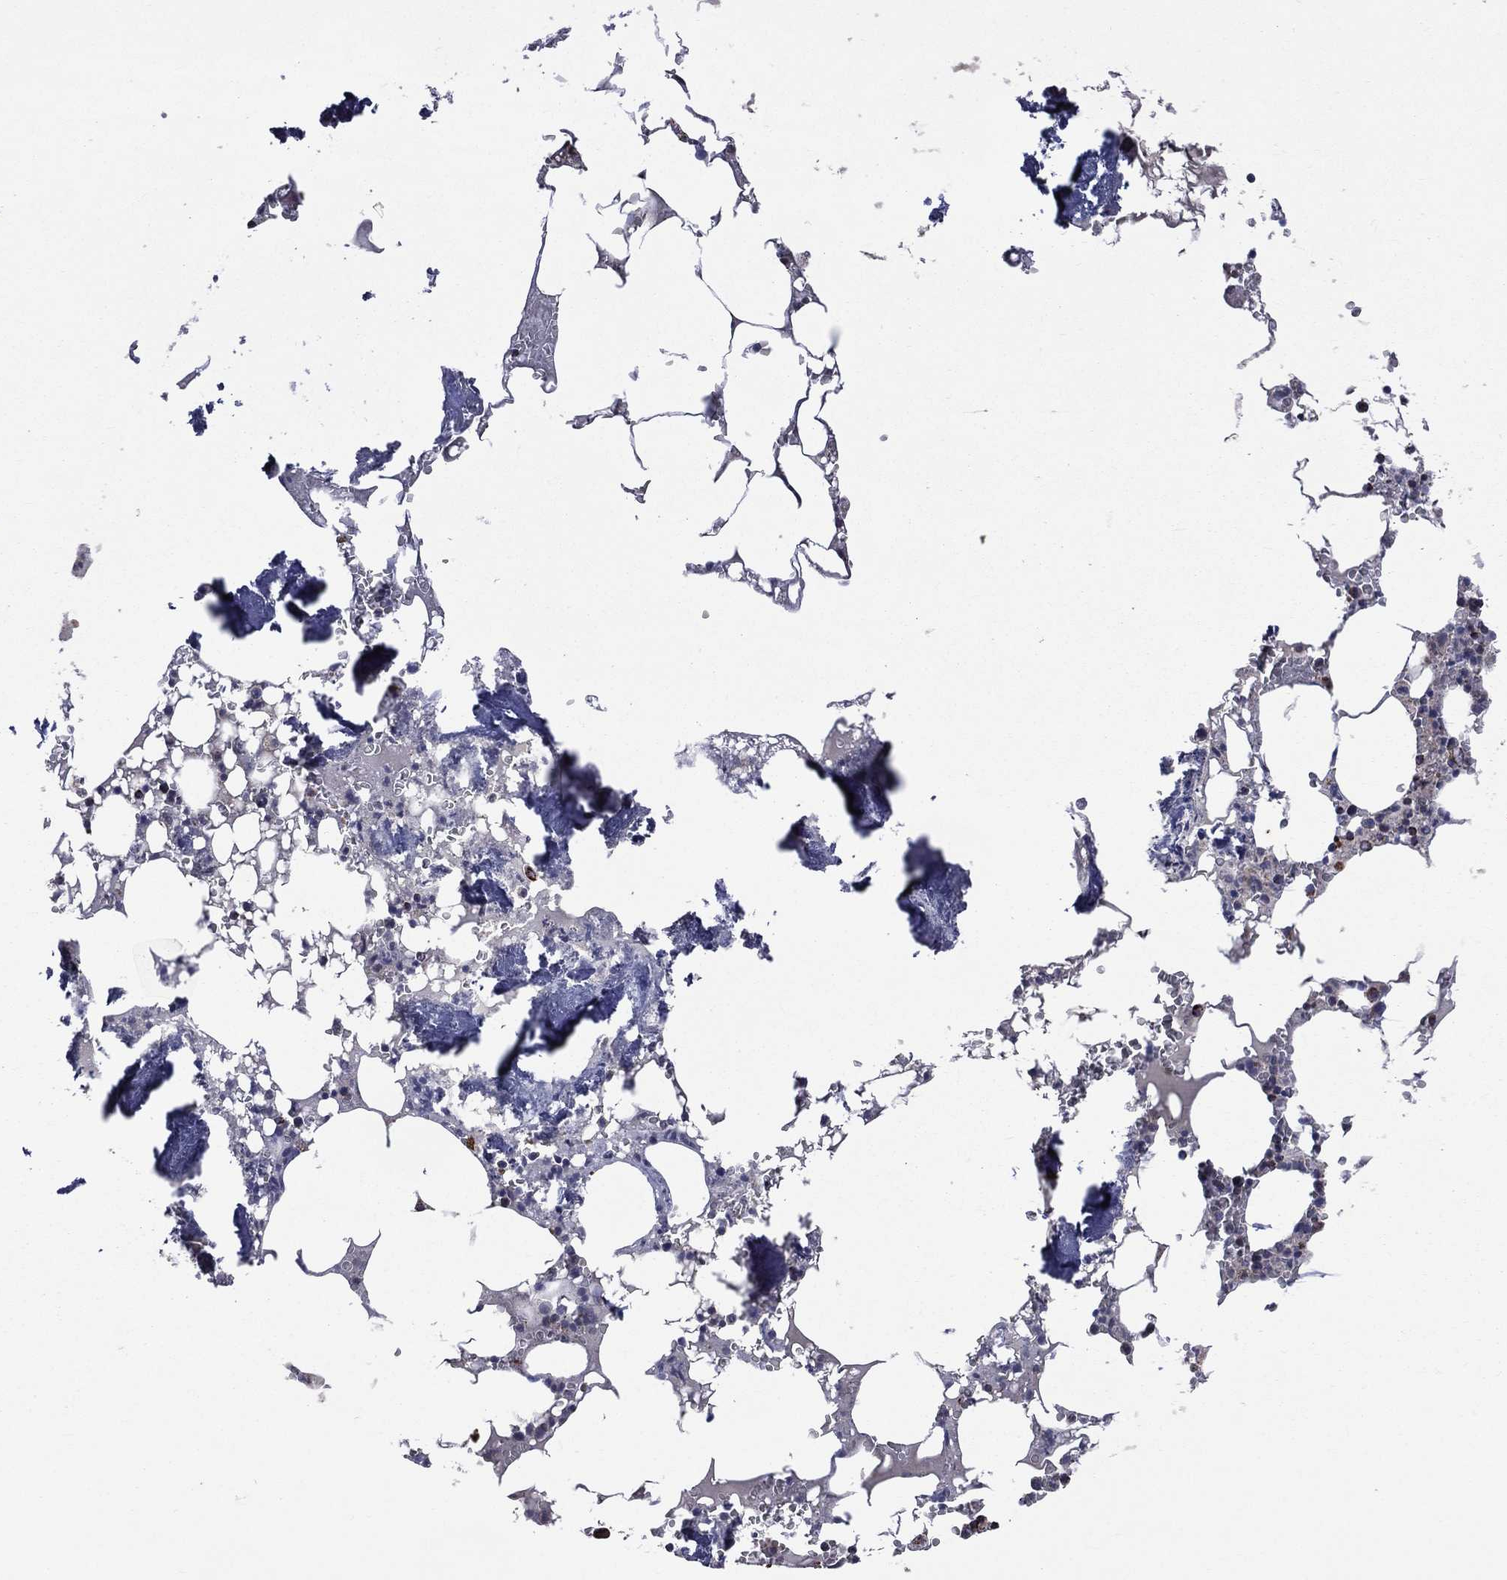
{"staining": {"intensity": "negative", "quantity": "none", "location": "none"}, "tissue": "bone marrow", "cell_type": "Hematopoietic cells", "image_type": "normal", "snomed": [{"axis": "morphology", "description": "Normal tissue, NOS"}, {"axis": "topography", "description": "Bone marrow"}], "caption": "DAB immunohistochemical staining of benign human bone marrow reveals no significant expression in hematopoietic cells.", "gene": "GOT2", "patient": {"sex": "female", "age": 64}}